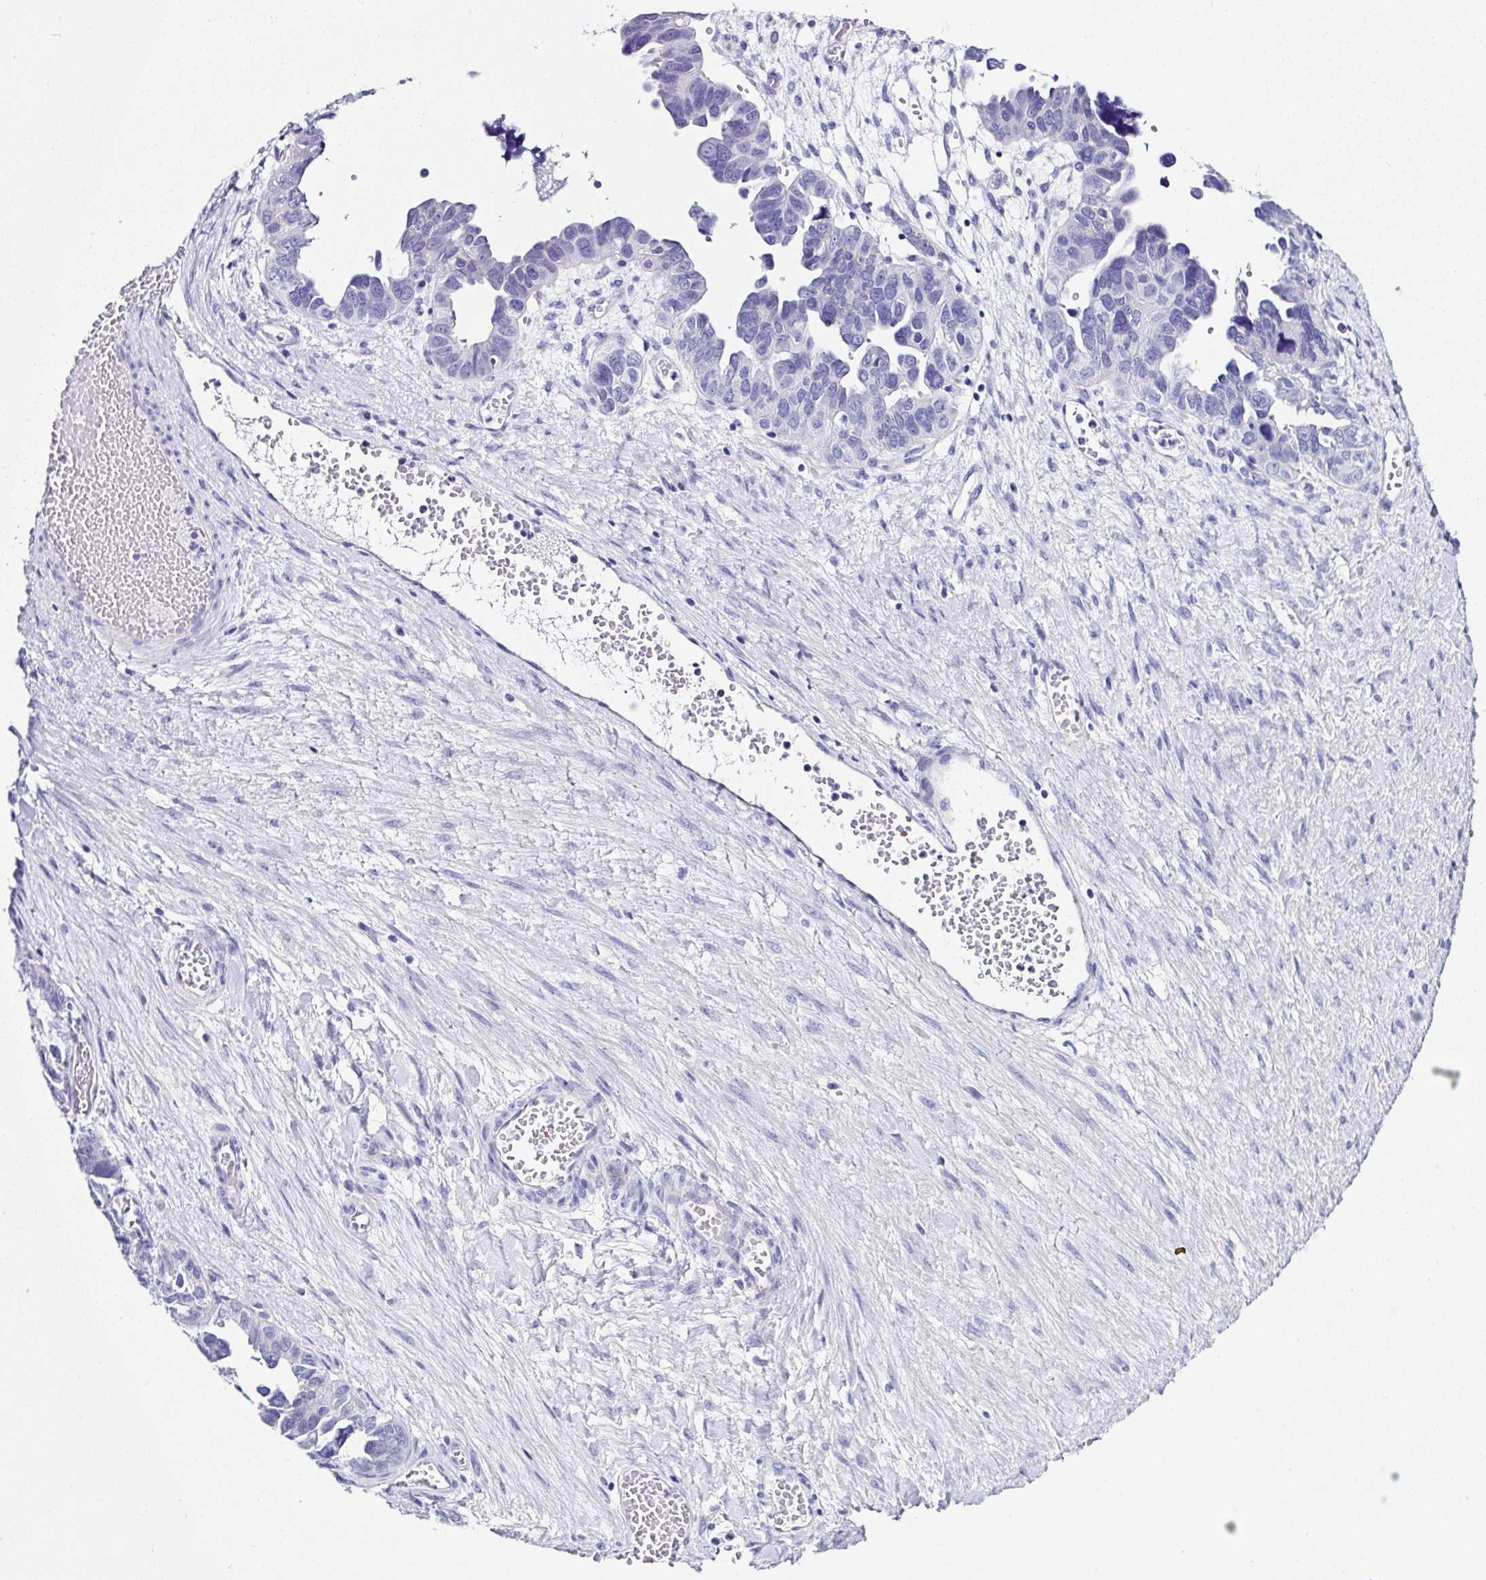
{"staining": {"intensity": "negative", "quantity": "none", "location": "none"}, "tissue": "ovarian cancer", "cell_type": "Tumor cells", "image_type": "cancer", "snomed": [{"axis": "morphology", "description": "Cystadenocarcinoma, serous, NOS"}, {"axis": "topography", "description": "Ovary"}], "caption": "Photomicrograph shows no significant protein expression in tumor cells of ovarian cancer (serous cystadenocarcinoma).", "gene": "TMPRSS11E", "patient": {"sex": "female", "age": 64}}